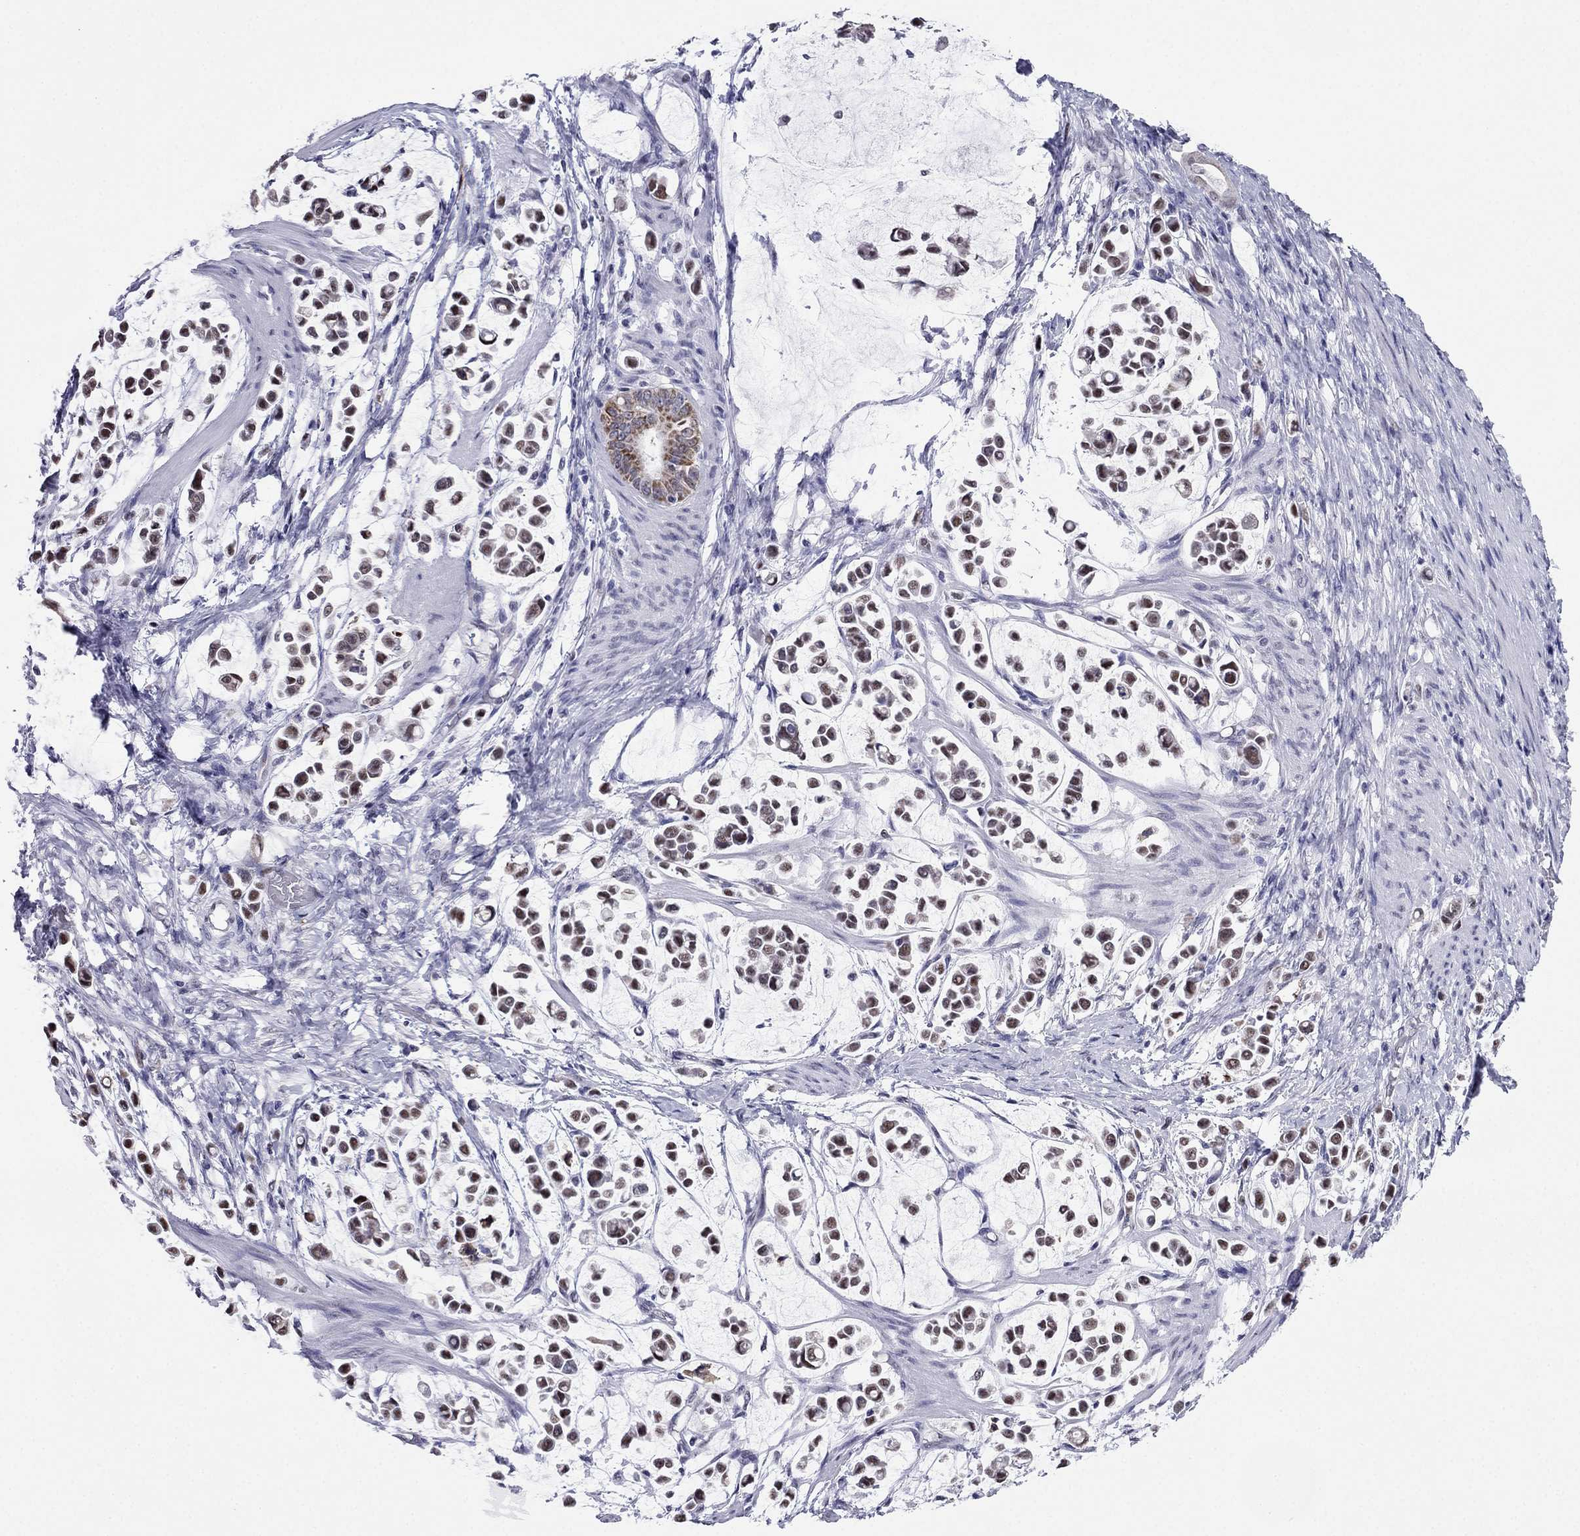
{"staining": {"intensity": "weak", "quantity": ">75%", "location": "nuclear"}, "tissue": "stomach cancer", "cell_type": "Tumor cells", "image_type": "cancer", "snomed": [{"axis": "morphology", "description": "Adenocarcinoma, NOS"}, {"axis": "topography", "description": "Stomach"}], "caption": "The histopathology image displays immunohistochemical staining of stomach cancer (adenocarcinoma). There is weak nuclear expression is seen in approximately >75% of tumor cells.", "gene": "PPM1G", "patient": {"sex": "male", "age": 82}}